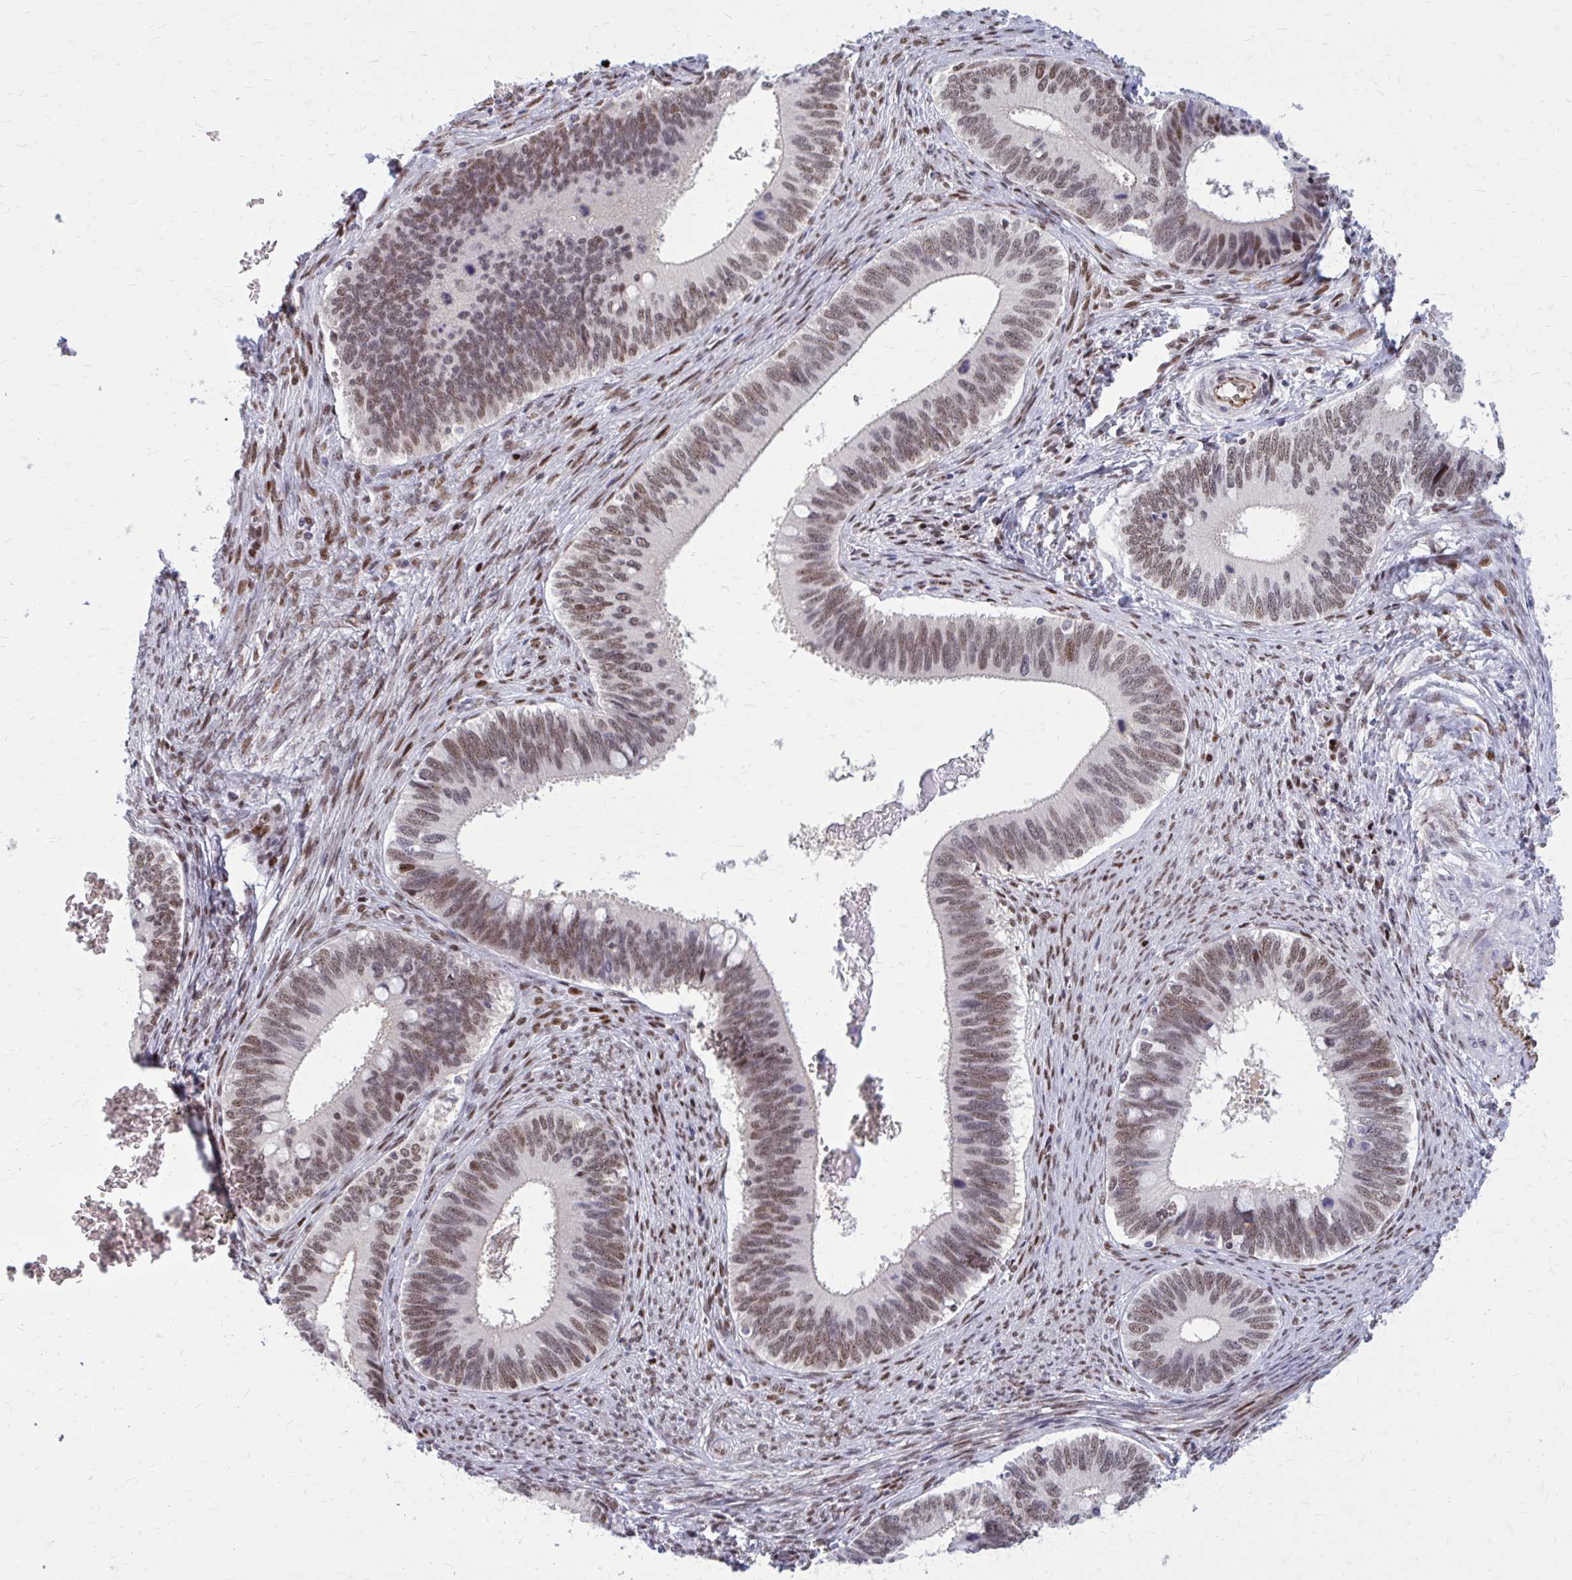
{"staining": {"intensity": "moderate", "quantity": ">75%", "location": "nuclear"}, "tissue": "cervical cancer", "cell_type": "Tumor cells", "image_type": "cancer", "snomed": [{"axis": "morphology", "description": "Adenocarcinoma, NOS"}, {"axis": "topography", "description": "Cervix"}], "caption": "Adenocarcinoma (cervical) tissue reveals moderate nuclear positivity in about >75% of tumor cells, visualized by immunohistochemistry.", "gene": "PSME4", "patient": {"sex": "female", "age": 42}}